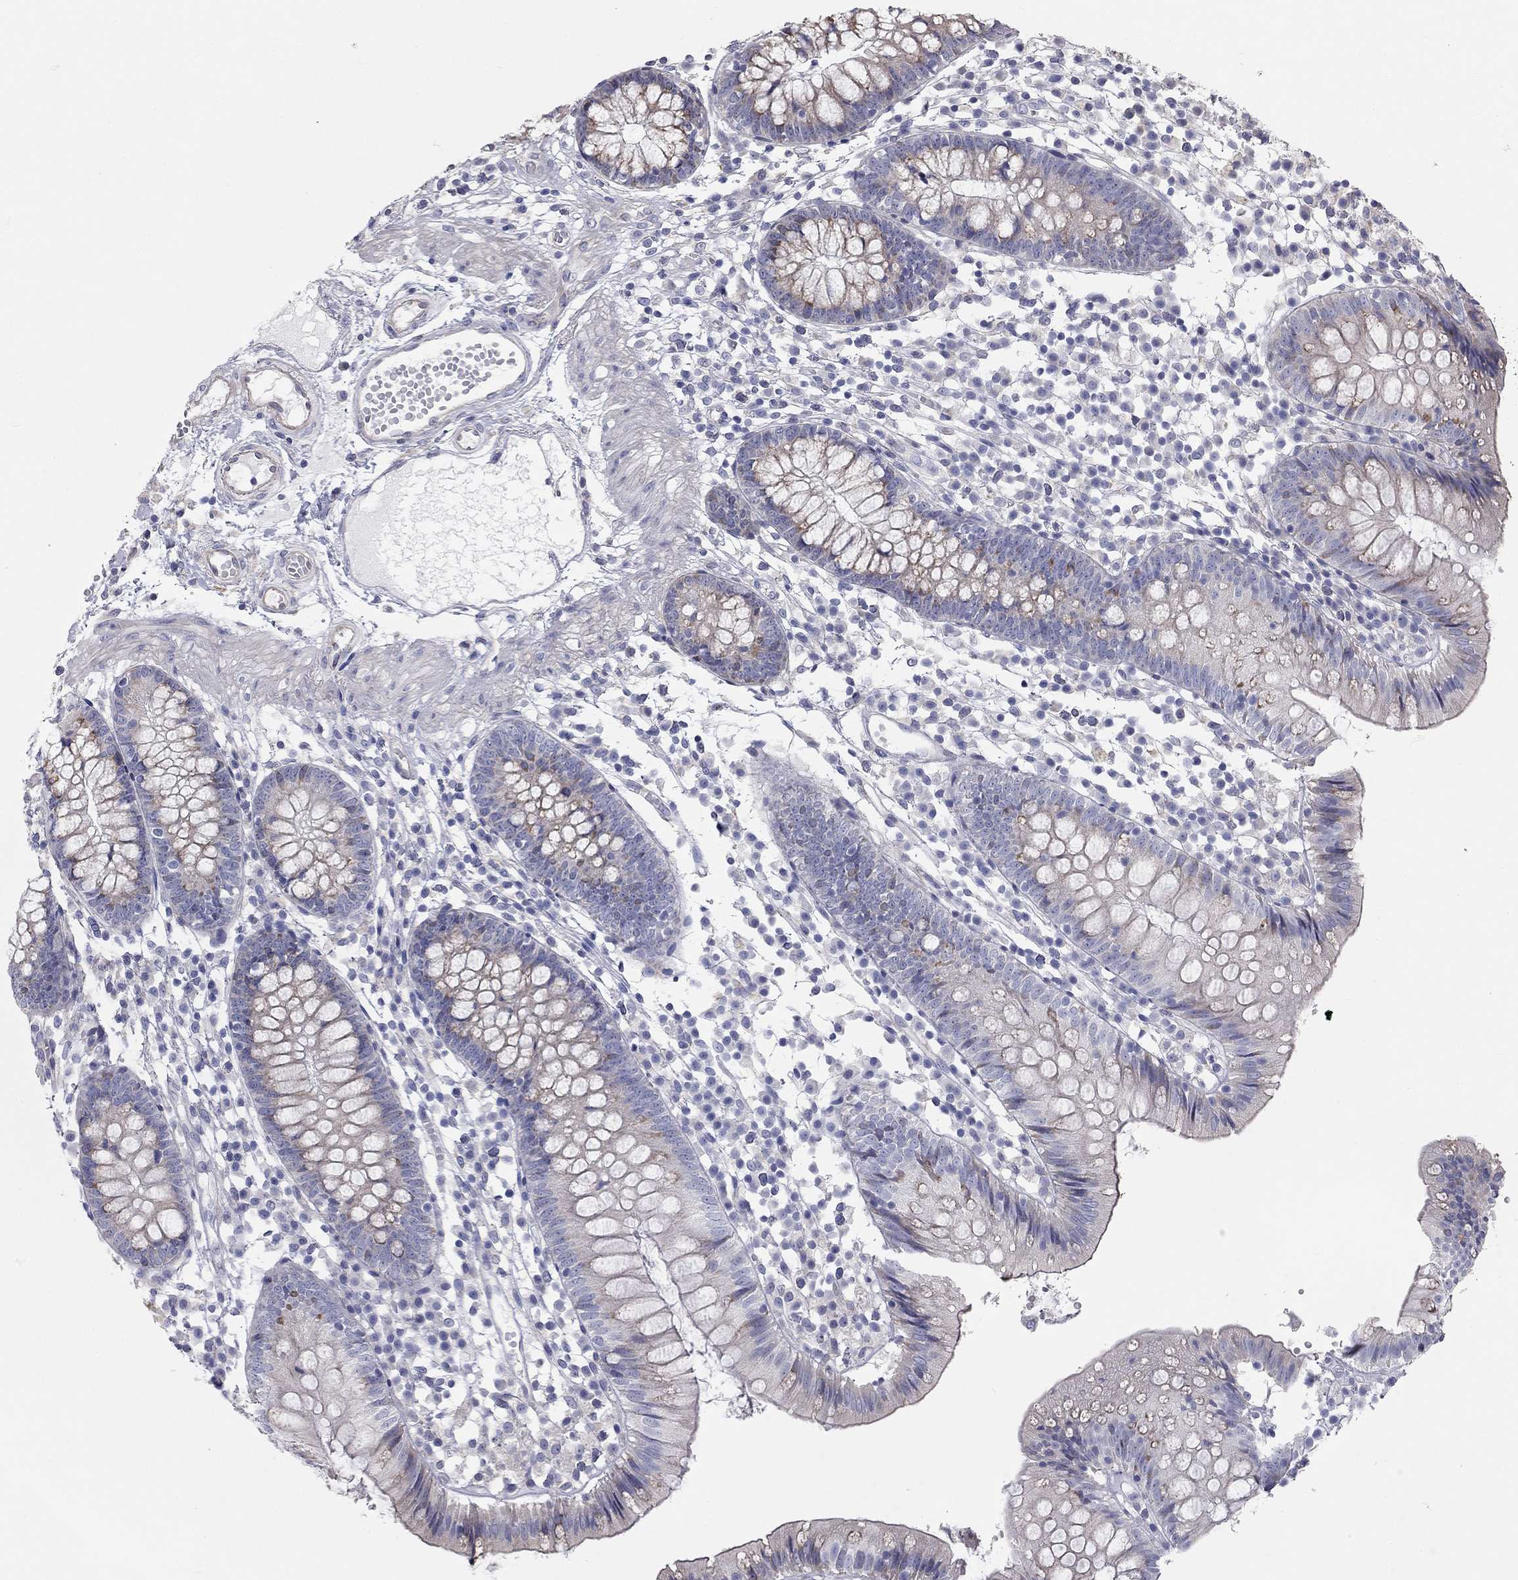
{"staining": {"intensity": "negative", "quantity": "none", "location": "none"}, "tissue": "colon", "cell_type": "Endothelial cells", "image_type": "normal", "snomed": [{"axis": "morphology", "description": "Normal tissue, NOS"}, {"axis": "topography", "description": "Rectum"}], "caption": "IHC of benign human colon displays no positivity in endothelial cells.", "gene": "XAGE2", "patient": {"sex": "male", "age": 70}}